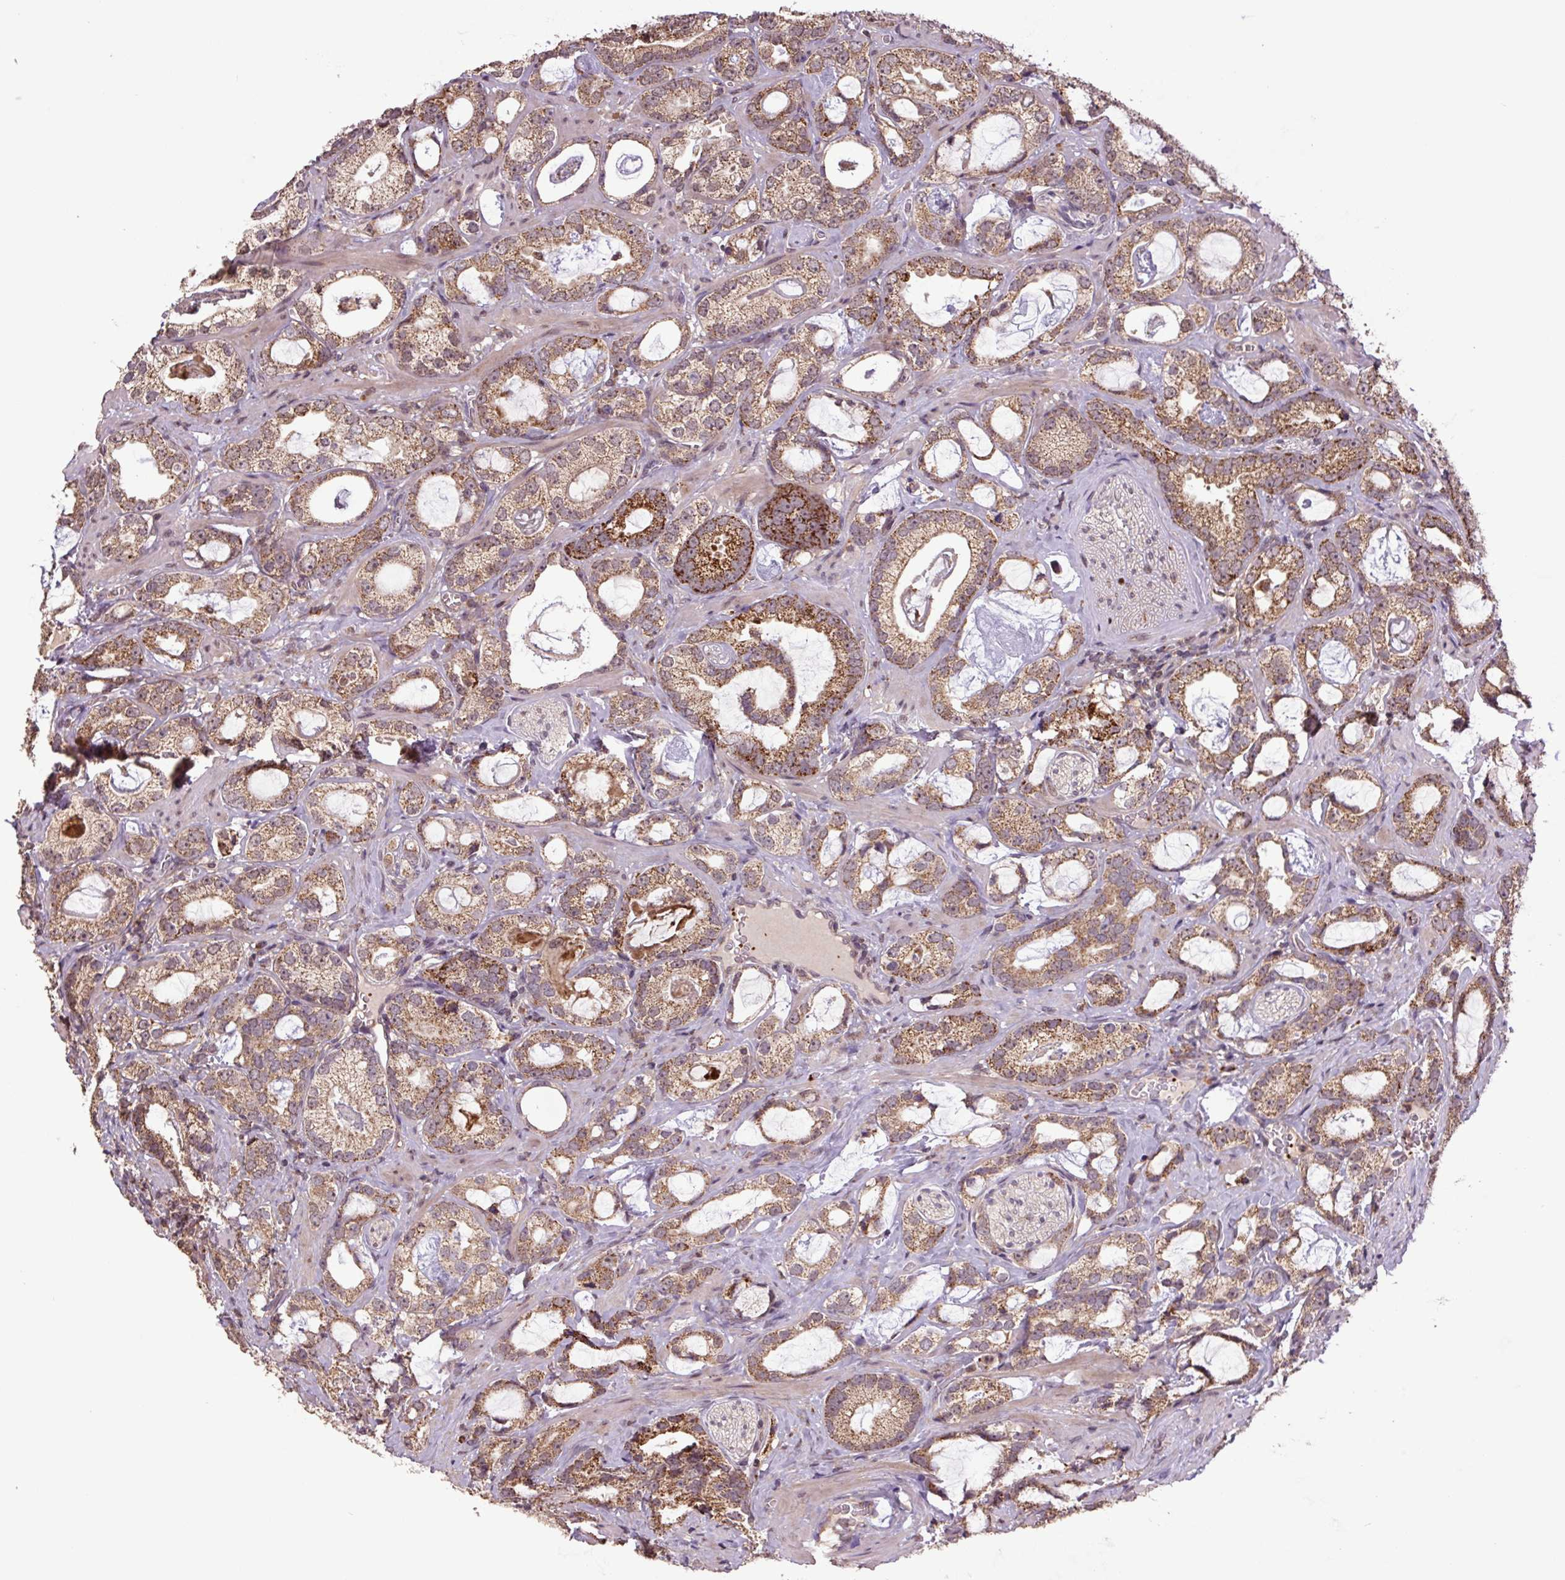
{"staining": {"intensity": "moderate", "quantity": ">75%", "location": "cytoplasmic/membranous"}, "tissue": "prostate cancer", "cell_type": "Tumor cells", "image_type": "cancer", "snomed": [{"axis": "morphology", "description": "Adenocarcinoma, Medium grade"}, {"axis": "topography", "description": "Prostate"}], "caption": "Adenocarcinoma (medium-grade) (prostate) stained with a brown dye reveals moderate cytoplasmic/membranous positive positivity in about >75% of tumor cells.", "gene": "TMEM160", "patient": {"sex": "male", "age": 57}}